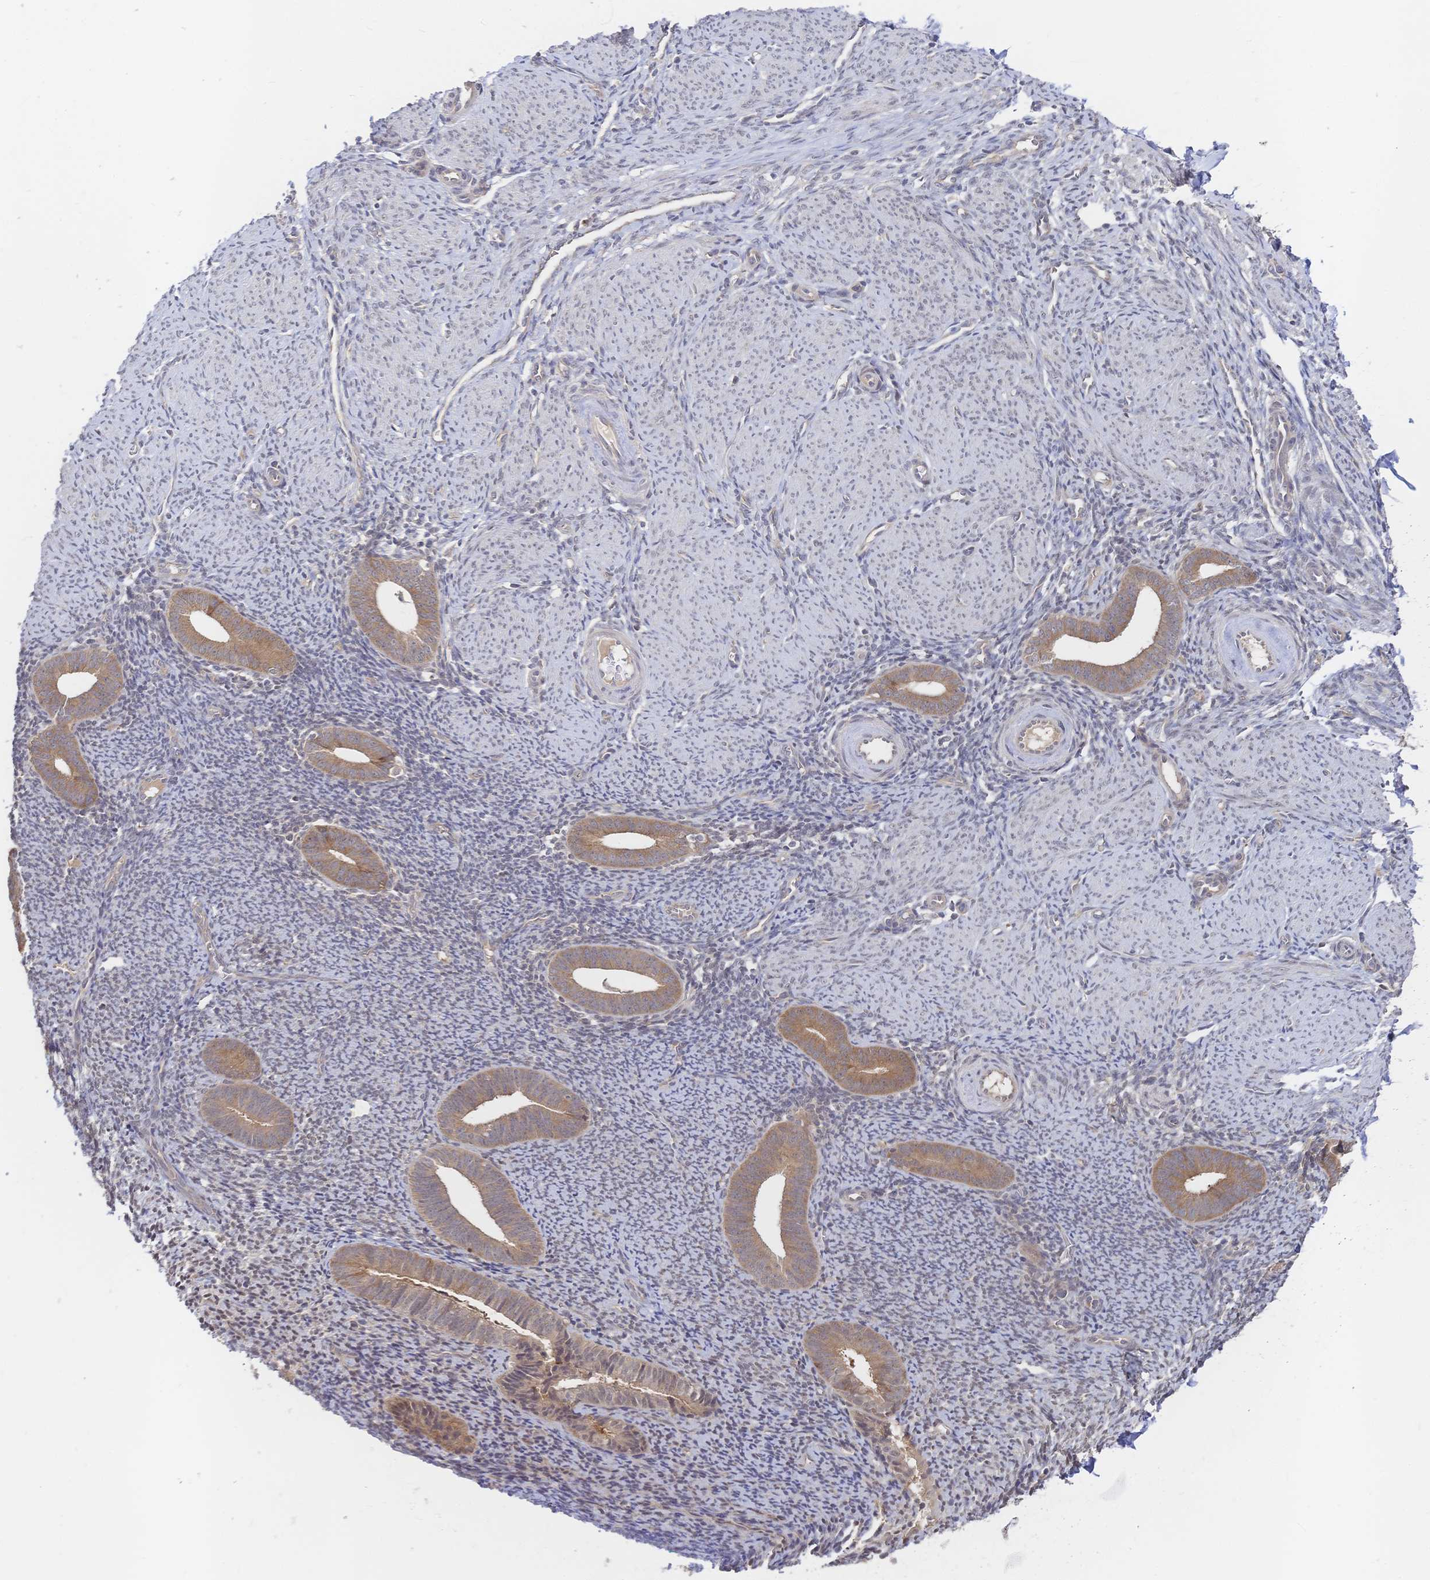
{"staining": {"intensity": "negative", "quantity": "none", "location": "none"}, "tissue": "endometrium", "cell_type": "Cells in endometrial stroma", "image_type": "normal", "snomed": [{"axis": "morphology", "description": "Normal tissue, NOS"}, {"axis": "topography", "description": "Endometrium"}], "caption": "Immunohistochemistry (IHC) of benign endometrium exhibits no positivity in cells in endometrial stroma.", "gene": "LMO4", "patient": {"sex": "female", "age": 39}}